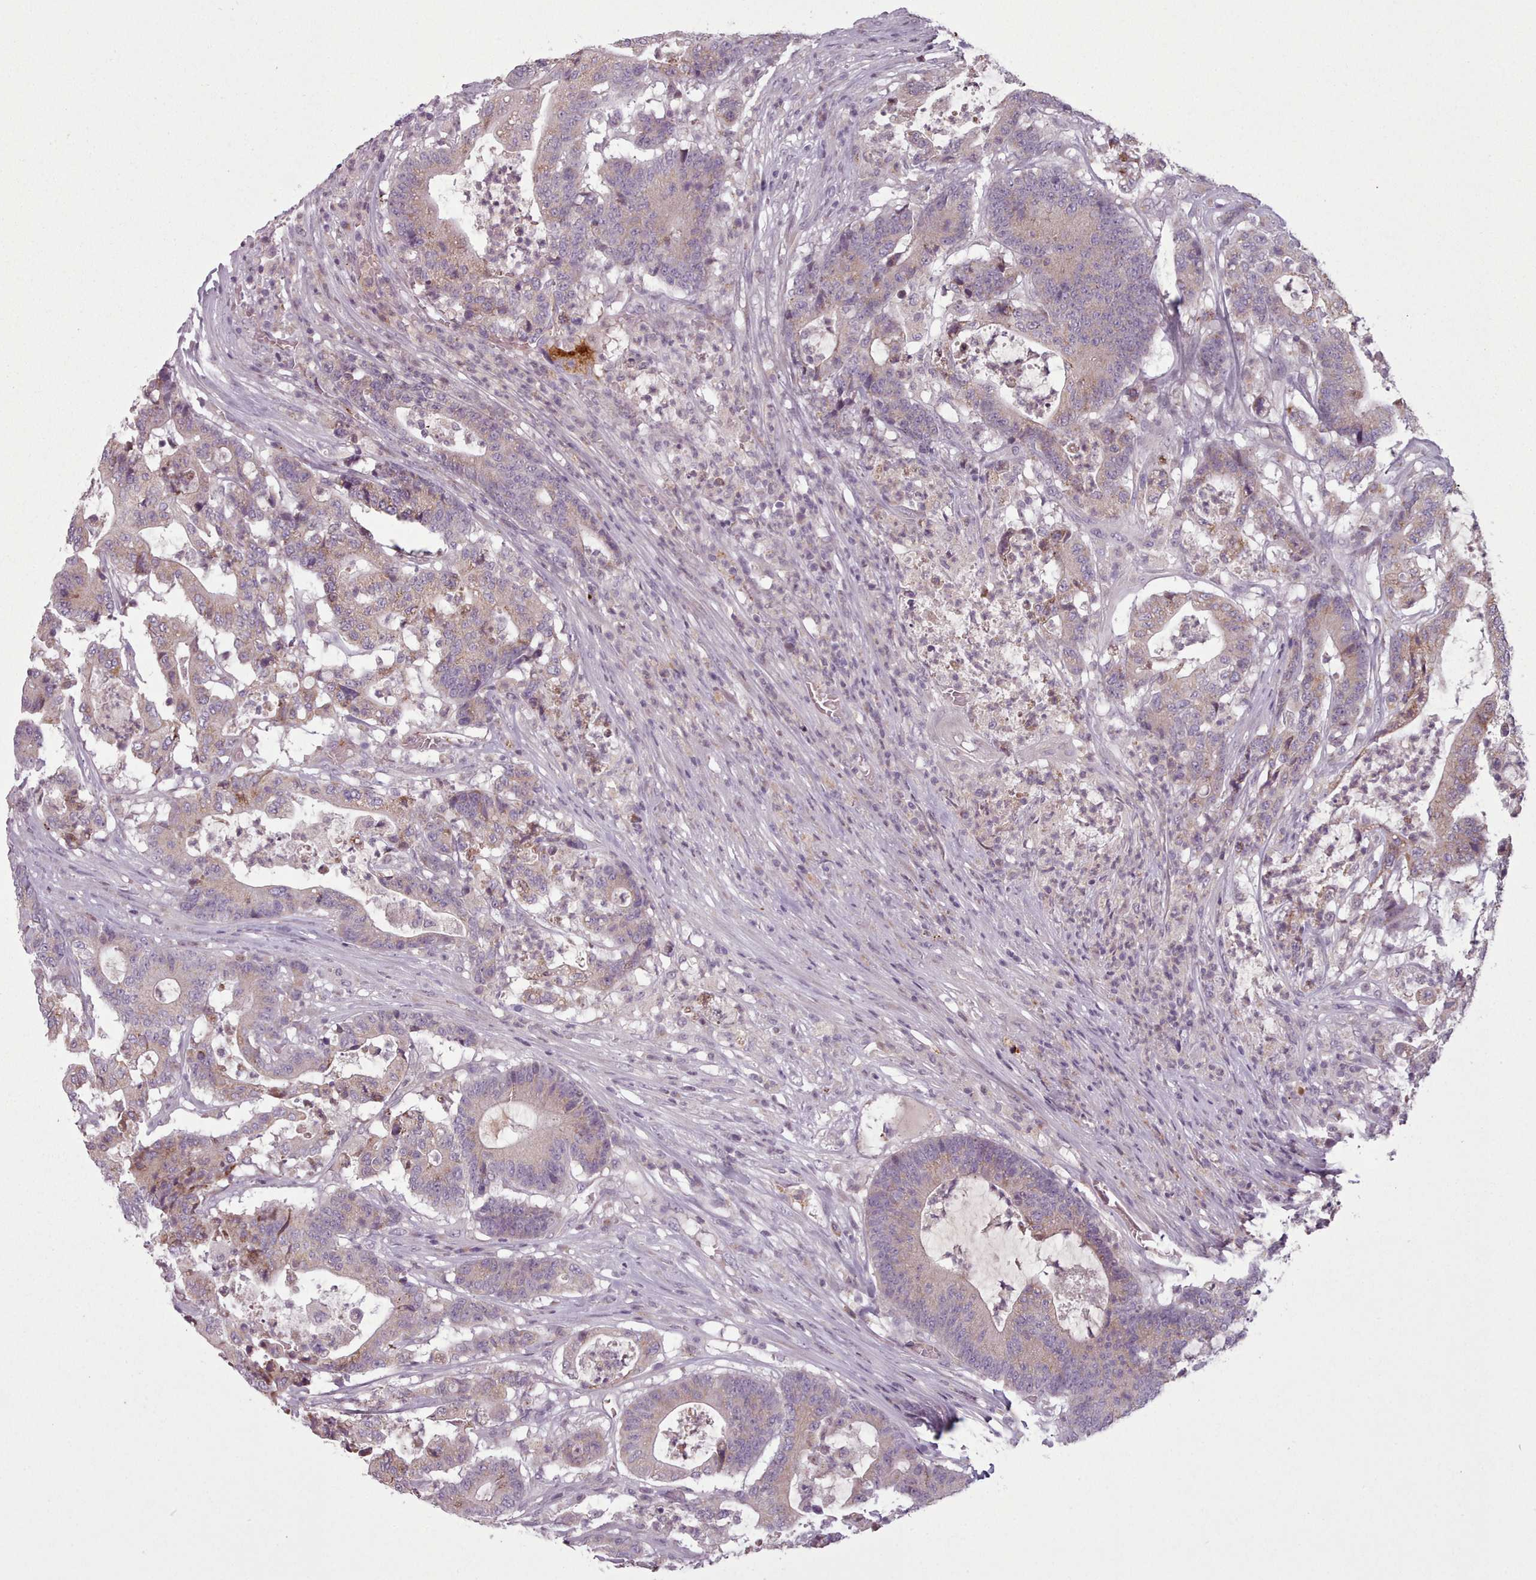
{"staining": {"intensity": "weak", "quantity": "<25%", "location": "cytoplasmic/membranous"}, "tissue": "colorectal cancer", "cell_type": "Tumor cells", "image_type": "cancer", "snomed": [{"axis": "morphology", "description": "Adenocarcinoma, NOS"}, {"axis": "topography", "description": "Colon"}], "caption": "Tumor cells show no significant protein positivity in colorectal cancer.", "gene": "LAPTM5", "patient": {"sex": "female", "age": 84}}